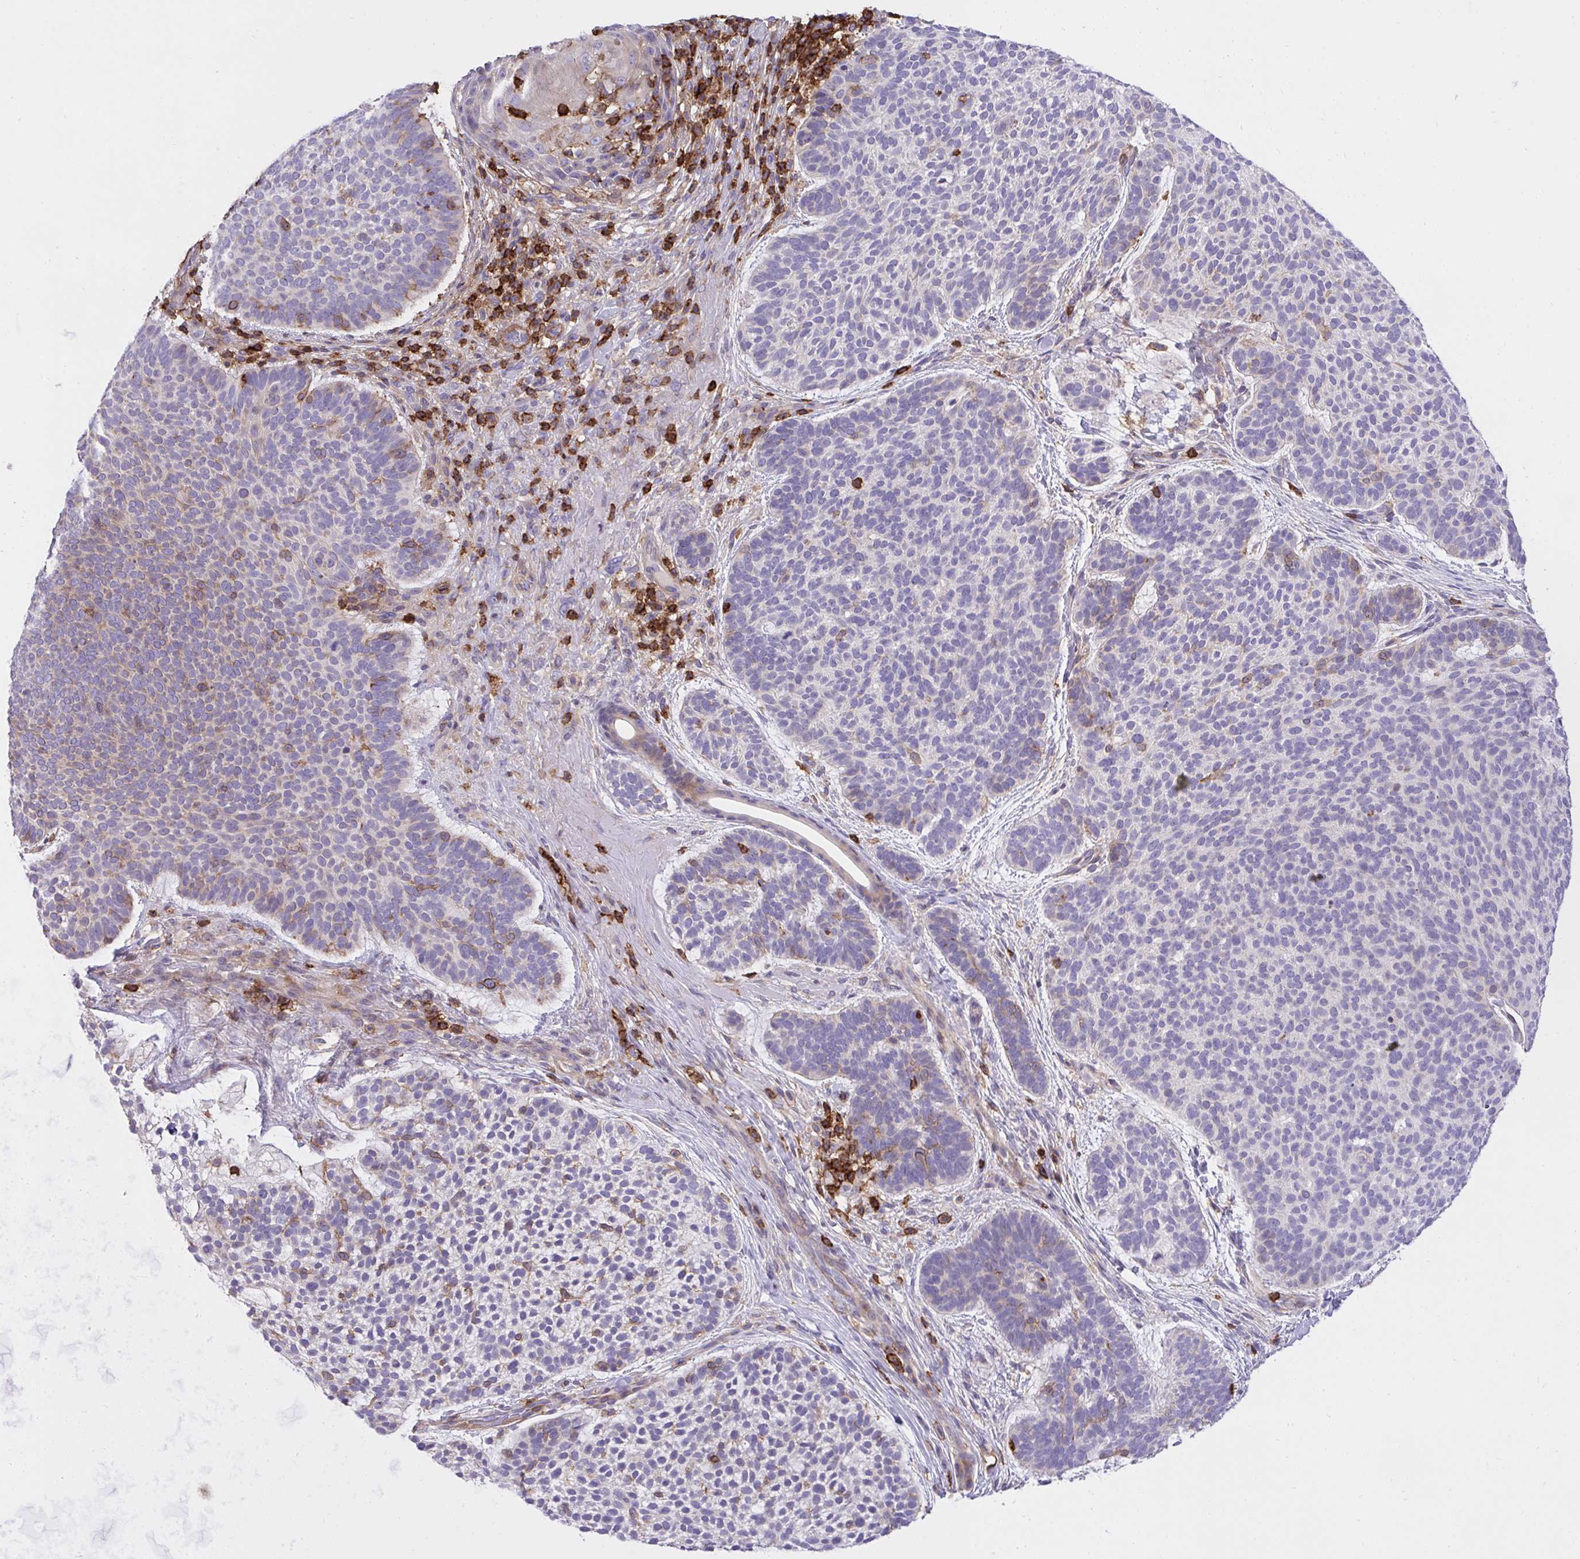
{"staining": {"intensity": "weak", "quantity": "<25%", "location": "cytoplasmic/membranous"}, "tissue": "skin cancer", "cell_type": "Tumor cells", "image_type": "cancer", "snomed": [{"axis": "morphology", "description": "Basal cell carcinoma"}, {"axis": "topography", "description": "Skin"}, {"axis": "topography", "description": "Skin of face"}], "caption": "Tumor cells are negative for brown protein staining in skin cancer (basal cell carcinoma).", "gene": "ERI1", "patient": {"sex": "male", "age": 73}}